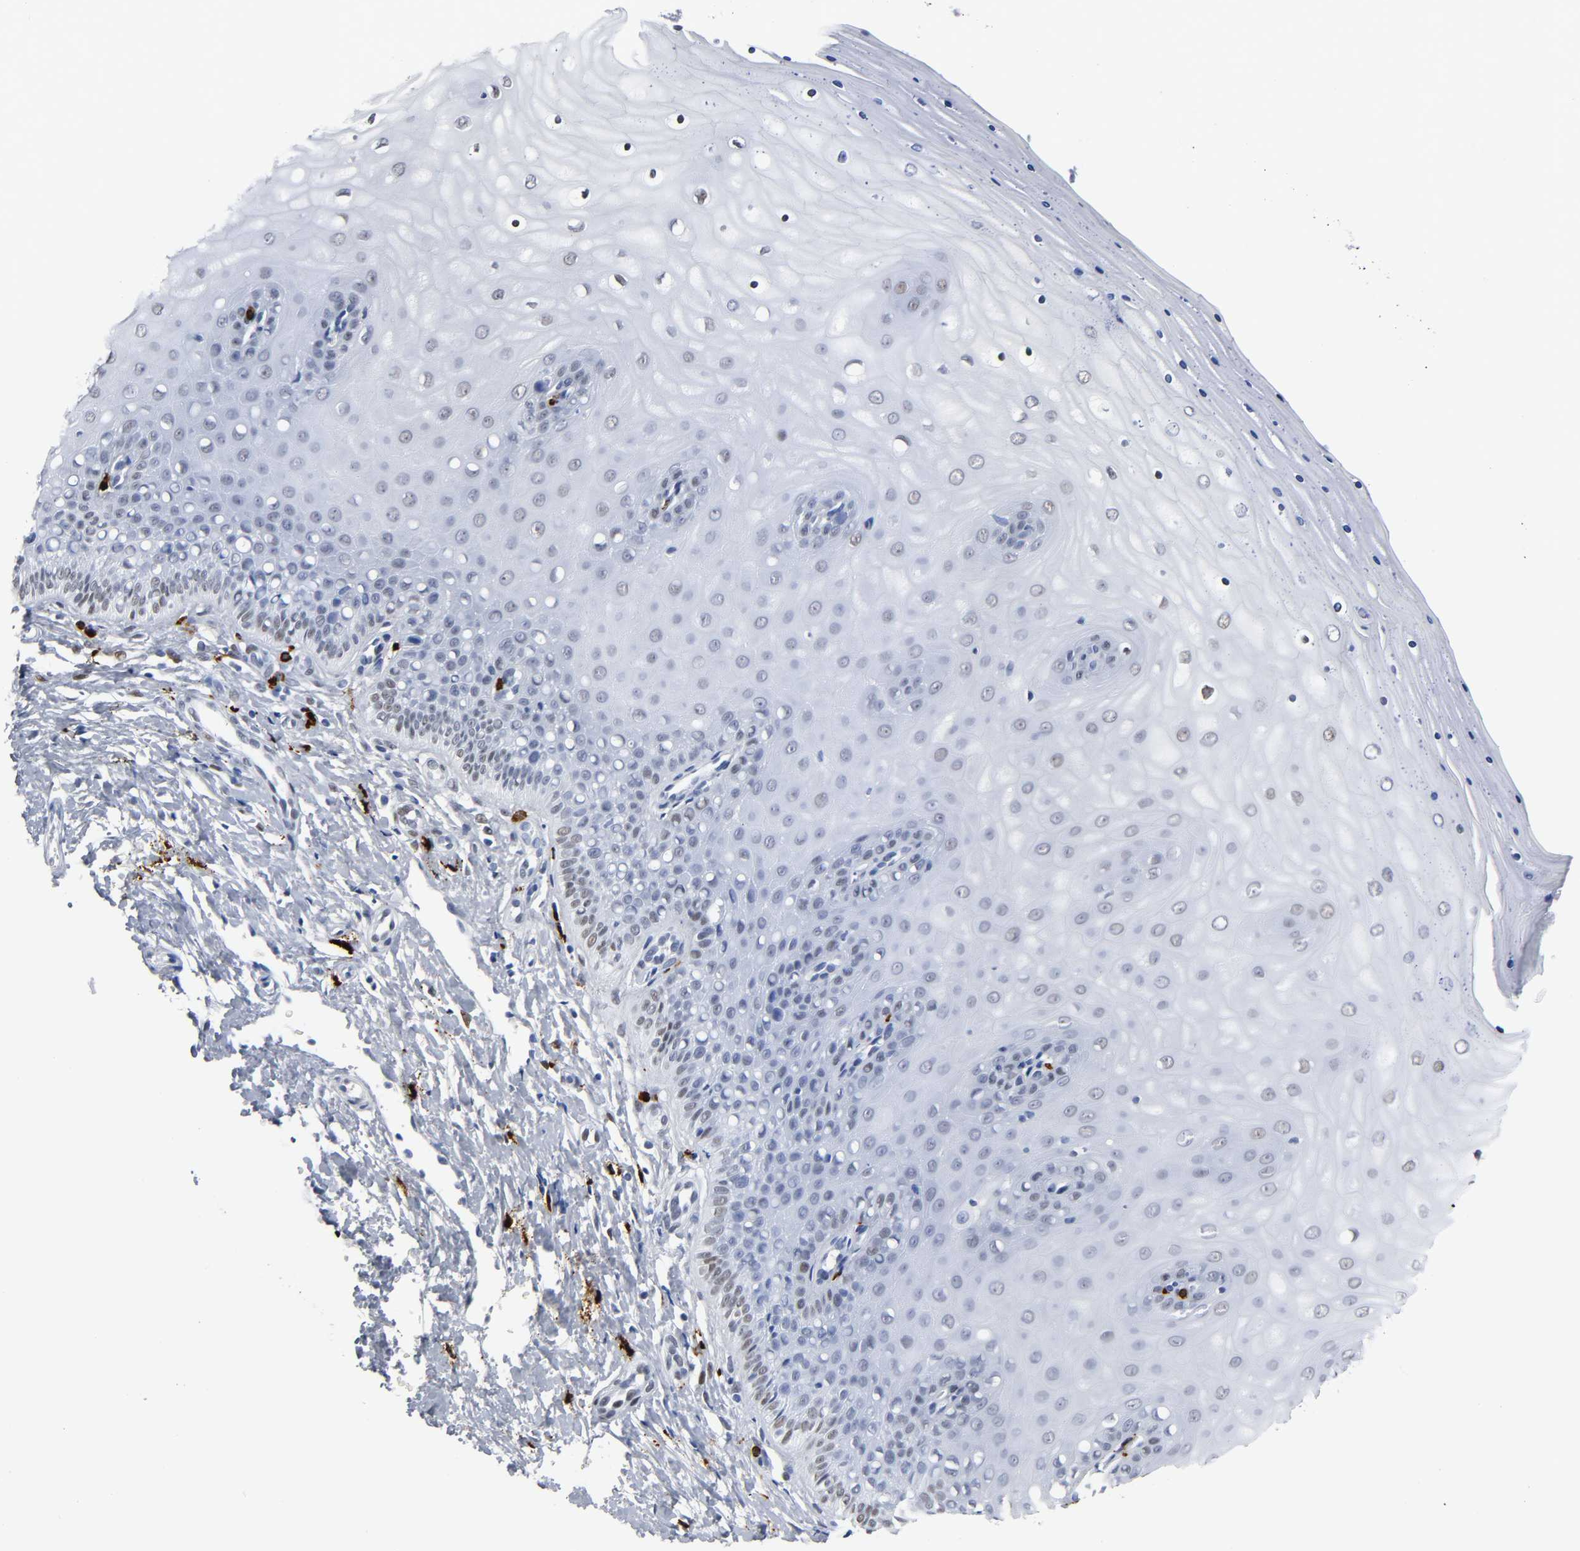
{"staining": {"intensity": "moderate", "quantity": "25%-75%", "location": "nuclear"}, "tissue": "cervix", "cell_type": "Glandular cells", "image_type": "normal", "snomed": [{"axis": "morphology", "description": "Normal tissue, NOS"}, {"axis": "topography", "description": "Cervix"}], "caption": "An immunohistochemistry (IHC) image of unremarkable tissue is shown. Protein staining in brown labels moderate nuclear positivity in cervix within glandular cells.", "gene": "NAB2", "patient": {"sex": "female", "age": 55}}